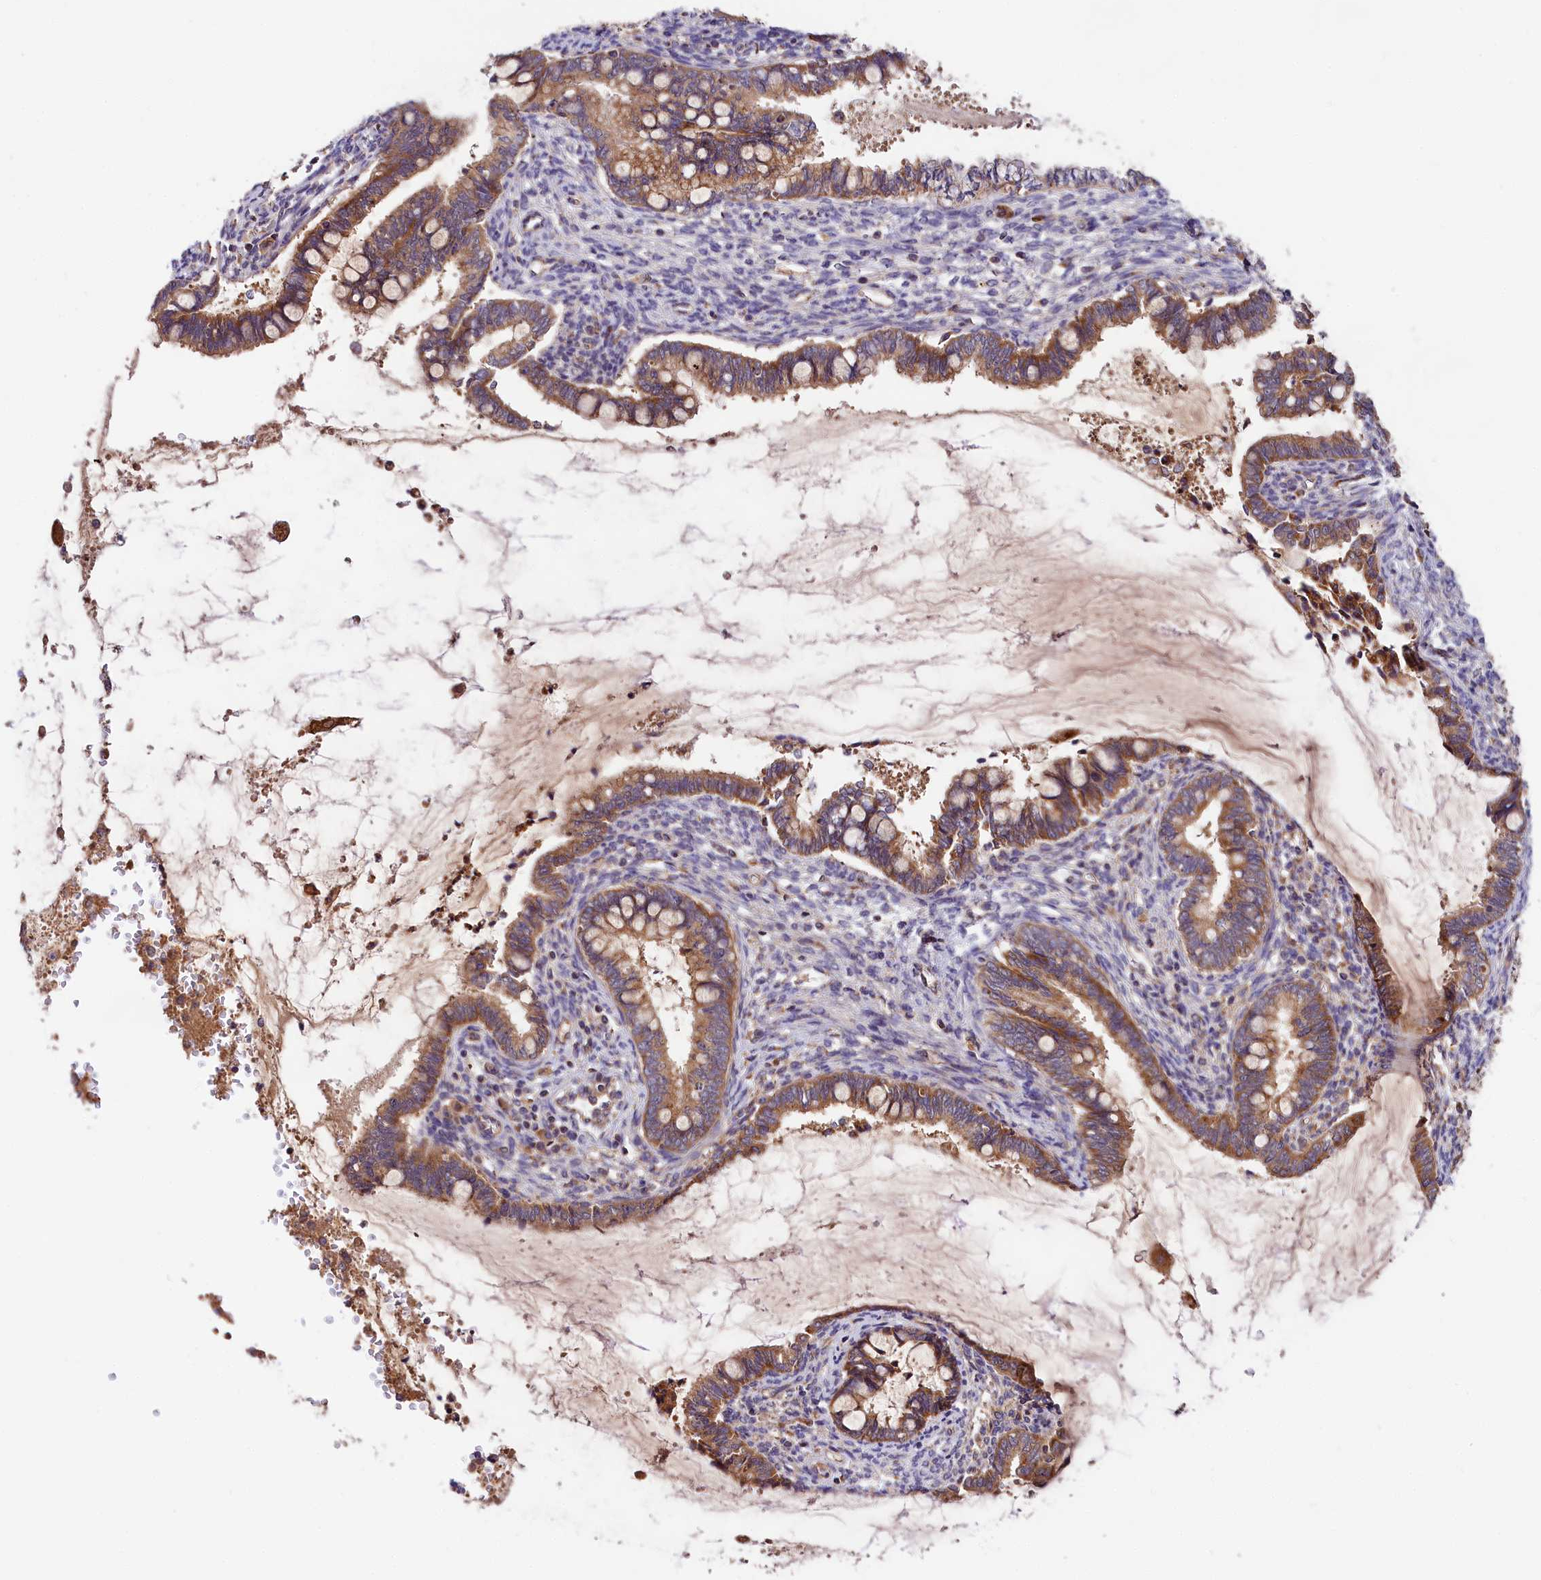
{"staining": {"intensity": "moderate", "quantity": ">75%", "location": "cytoplasmic/membranous"}, "tissue": "cervical cancer", "cell_type": "Tumor cells", "image_type": "cancer", "snomed": [{"axis": "morphology", "description": "Adenocarcinoma, NOS"}, {"axis": "topography", "description": "Cervix"}], "caption": "Cervical adenocarcinoma stained for a protein (brown) displays moderate cytoplasmic/membranous positive positivity in approximately >75% of tumor cells.", "gene": "SPG11", "patient": {"sex": "female", "age": 44}}